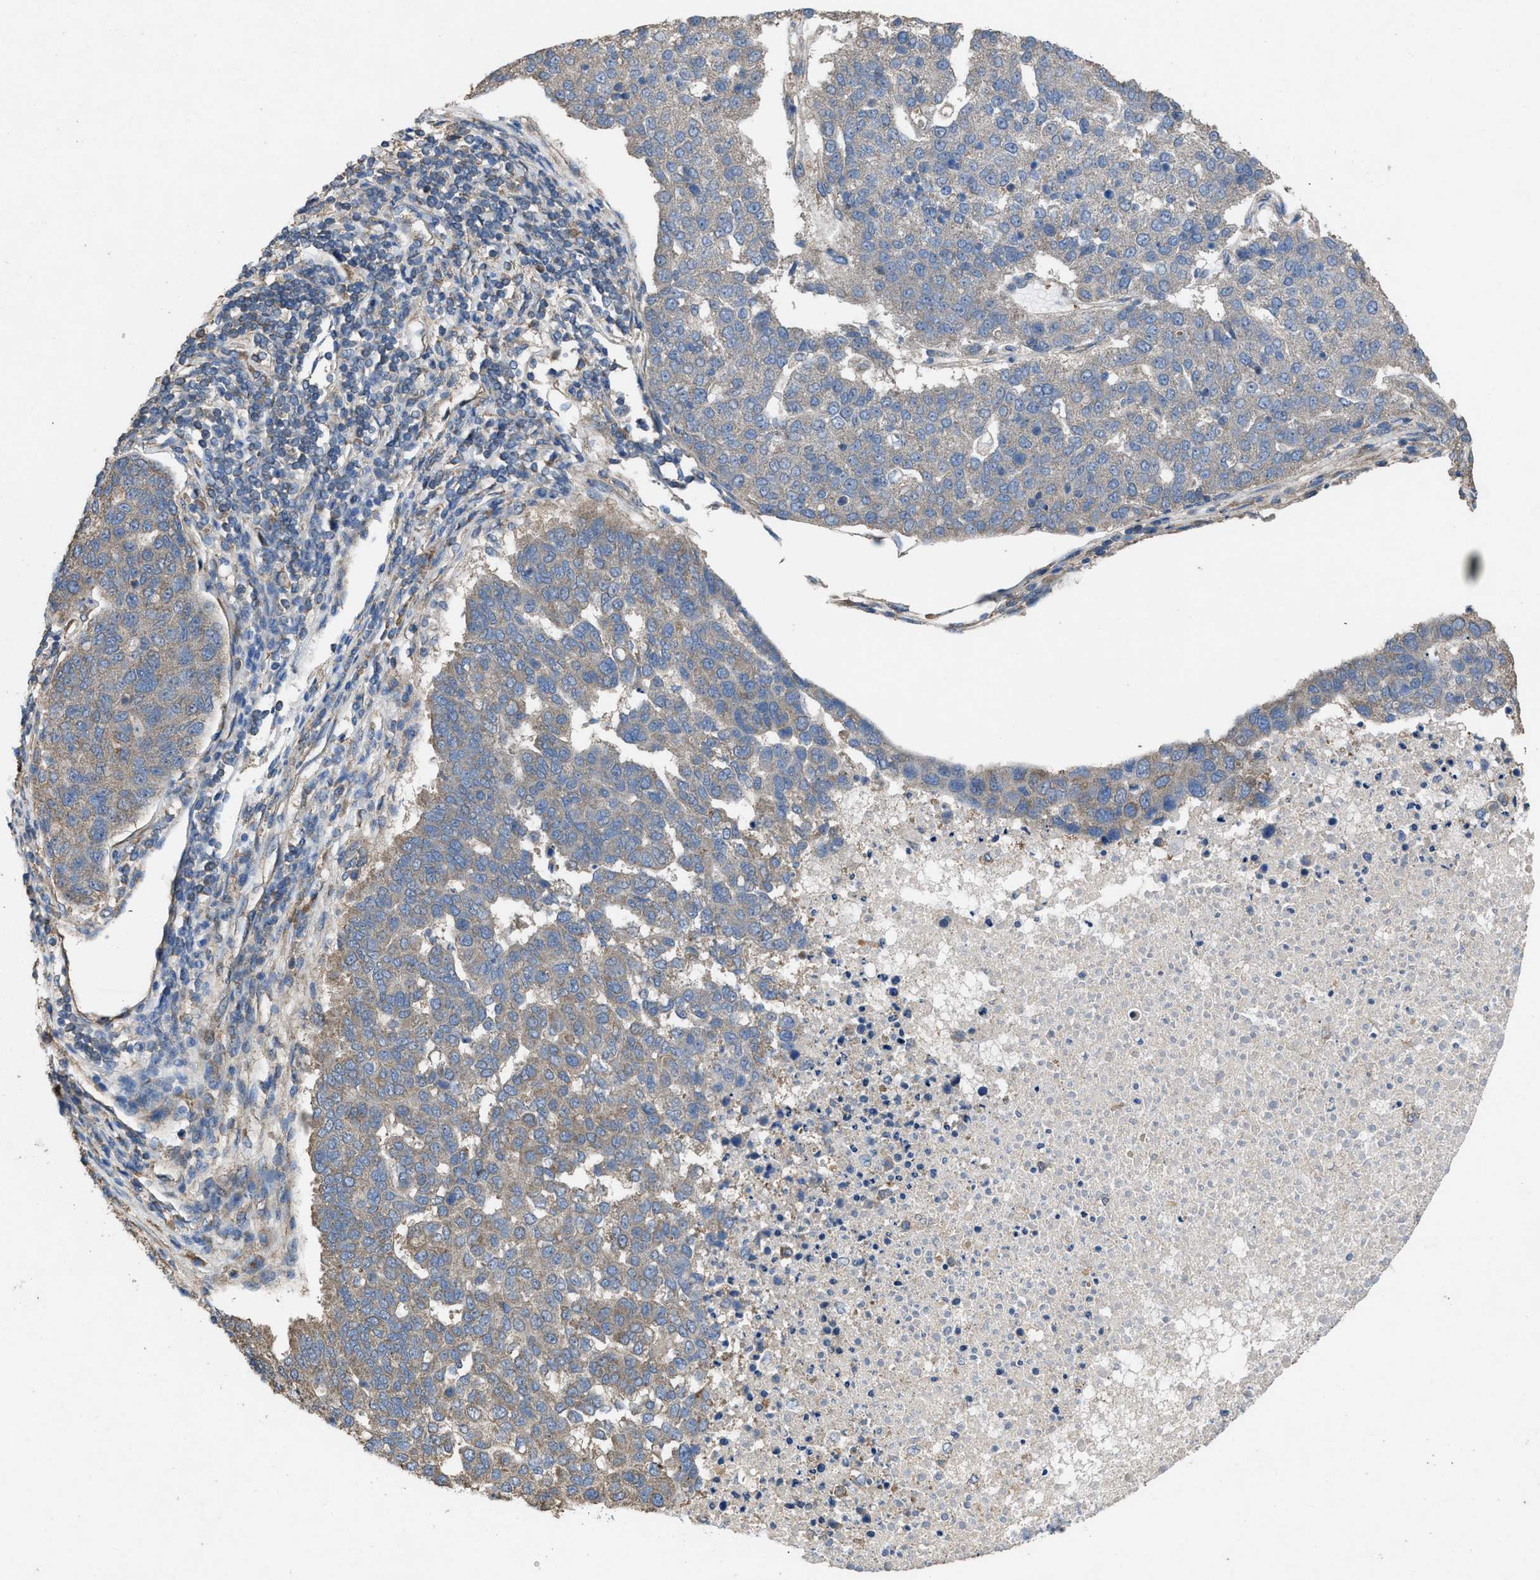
{"staining": {"intensity": "weak", "quantity": ">75%", "location": "cytoplasmic/membranous"}, "tissue": "pancreatic cancer", "cell_type": "Tumor cells", "image_type": "cancer", "snomed": [{"axis": "morphology", "description": "Adenocarcinoma, NOS"}, {"axis": "topography", "description": "Pancreas"}], "caption": "Approximately >75% of tumor cells in human pancreatic adenocarcinoma display weak cytoplasmic/membranous protein expression as visualized by brown immunohistochemical staining.", "gene": "ARL6", "patient": {"sex": "female", "age": 61}}